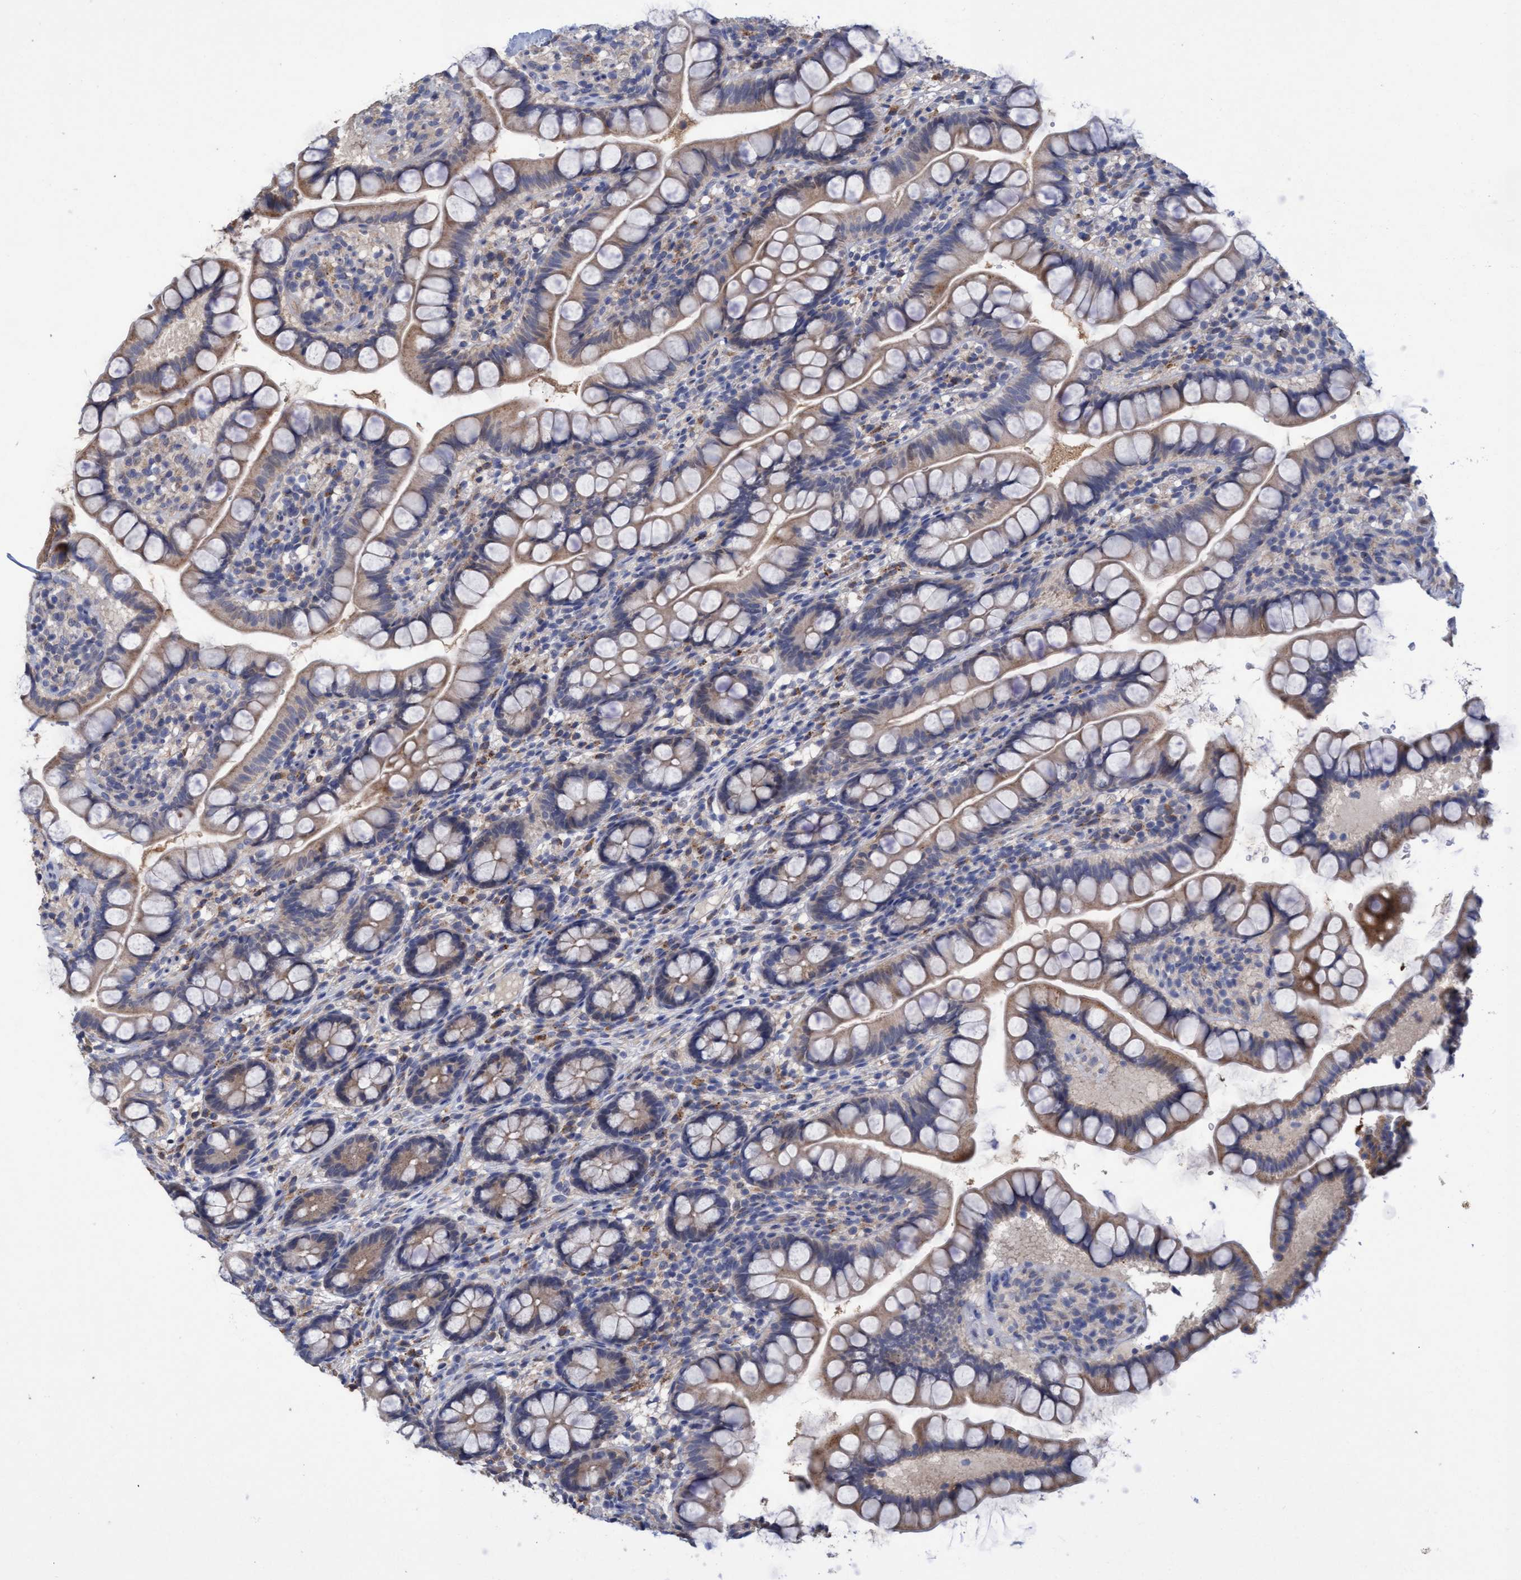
{"staining": {"intensity": "weak", "quantity": ">75%", "location": "cytoplasmic/membranous"}, "tissue": "small intestine", "cell_type": "Glandular cells", "image_type": "normal", "snomed": [{"axis": "morphology", "description": "Normal tissue, NOS"}, {"axis": "topography", "description": "Small intestine"}], "caption": "Glandular cells display low levels of weak cytoplasmic/membranous staining in approximately >75% of cells in normal human small intestine. (brown staining indicates protein expression, while blue staining denotes nuclei).", "gene": "SEMA4D", "patient": {"sex": "female", "age": 84}}